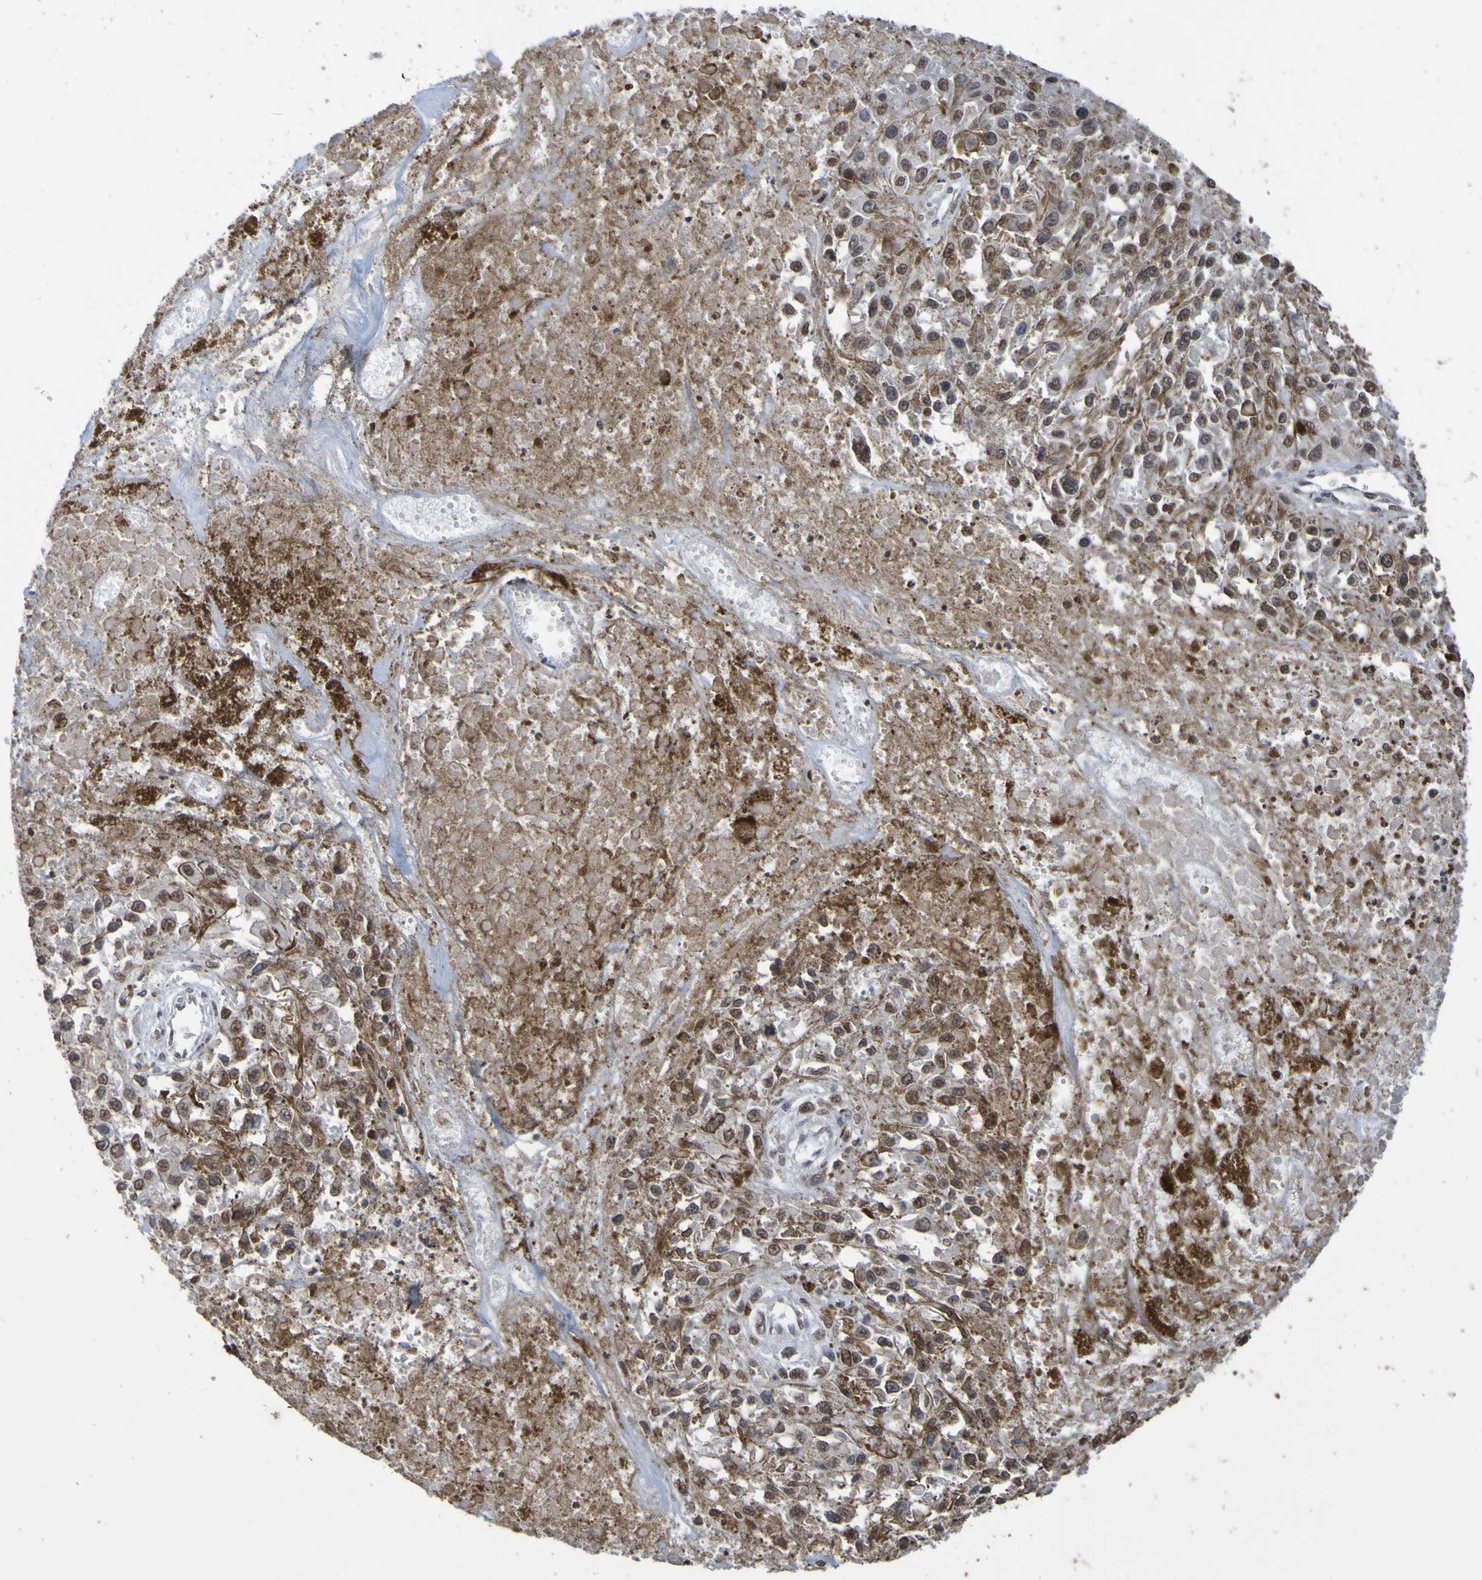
{"staining": {"intensity": "weak", "quantity": "<25%", "location": "nuclear"}, "tissue": "melanoma", "cell_type": "Tumor cells", "image_type": "cancer", "snomed": [{"axis": "morphology", "description": "Malignant melanoma, Metastatic site"}, {"axis": "topography", "description": "Lymph node"}], "caption": "Immunohistochemistry of human melanoma displays no expression in tumor cells.", "gene": "ALKBH2", "patient": {"sex": "male", "age": 59}}